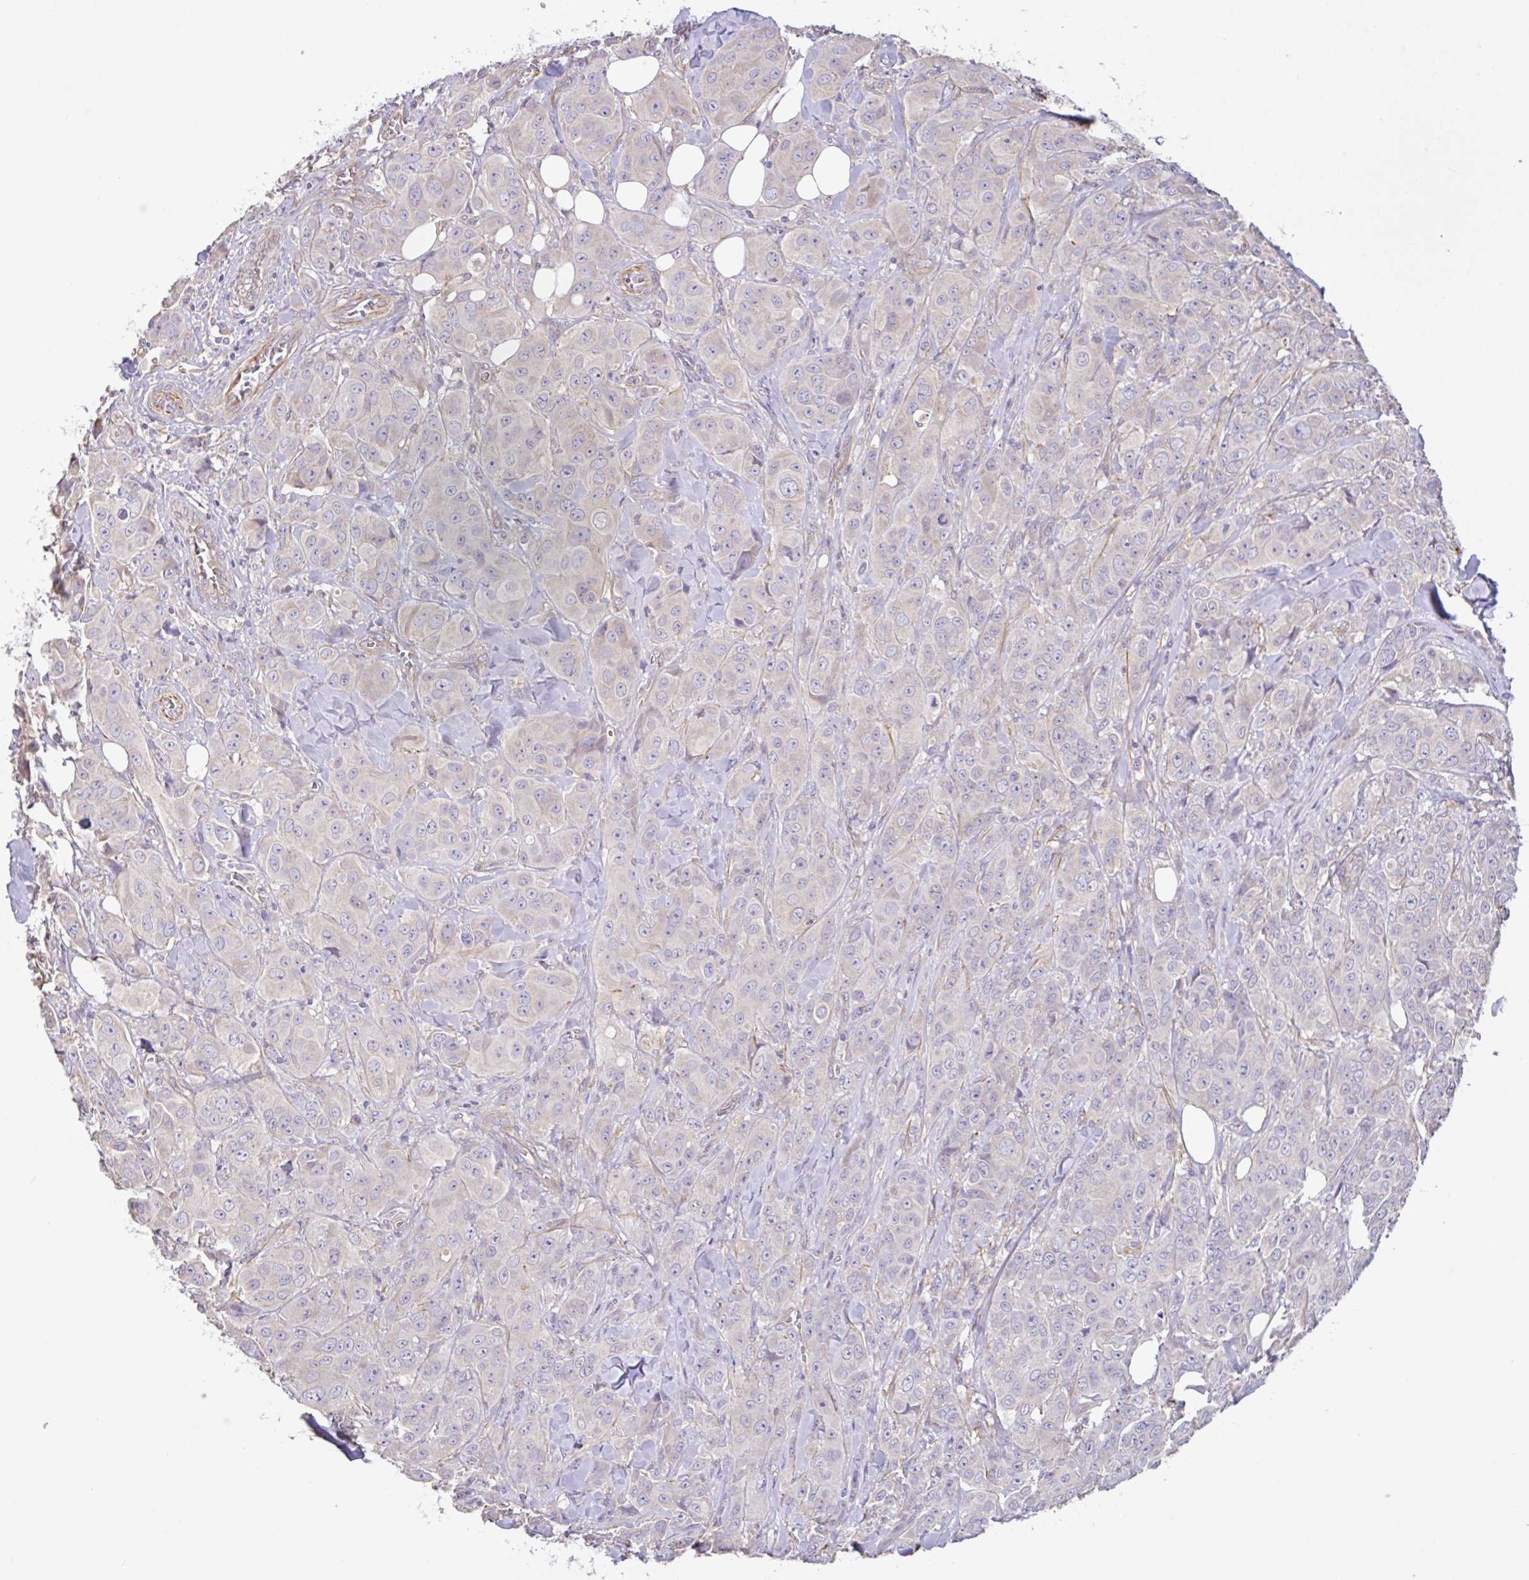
{"staining": {"intensity": "negative", "quantity": "none", "location": "none"}, "tissue": "breast cancer", "cell_type": "Tumor cells", "image_type": "cancer", "snomed": [{"axis": "morphology", "description": "Normal tissue, NOS"}, {"axis": "morphology", "description": "Duct carcinoma"}, {"axis": "topography", "description": "Breast"}], "caption": "Micrograph shows no significant protein positivity in tumor cells of breast cancer (invasive ductal carcinoma).", "gene": "PLCD4", "patient": {"sex": "female", "age": 43}}